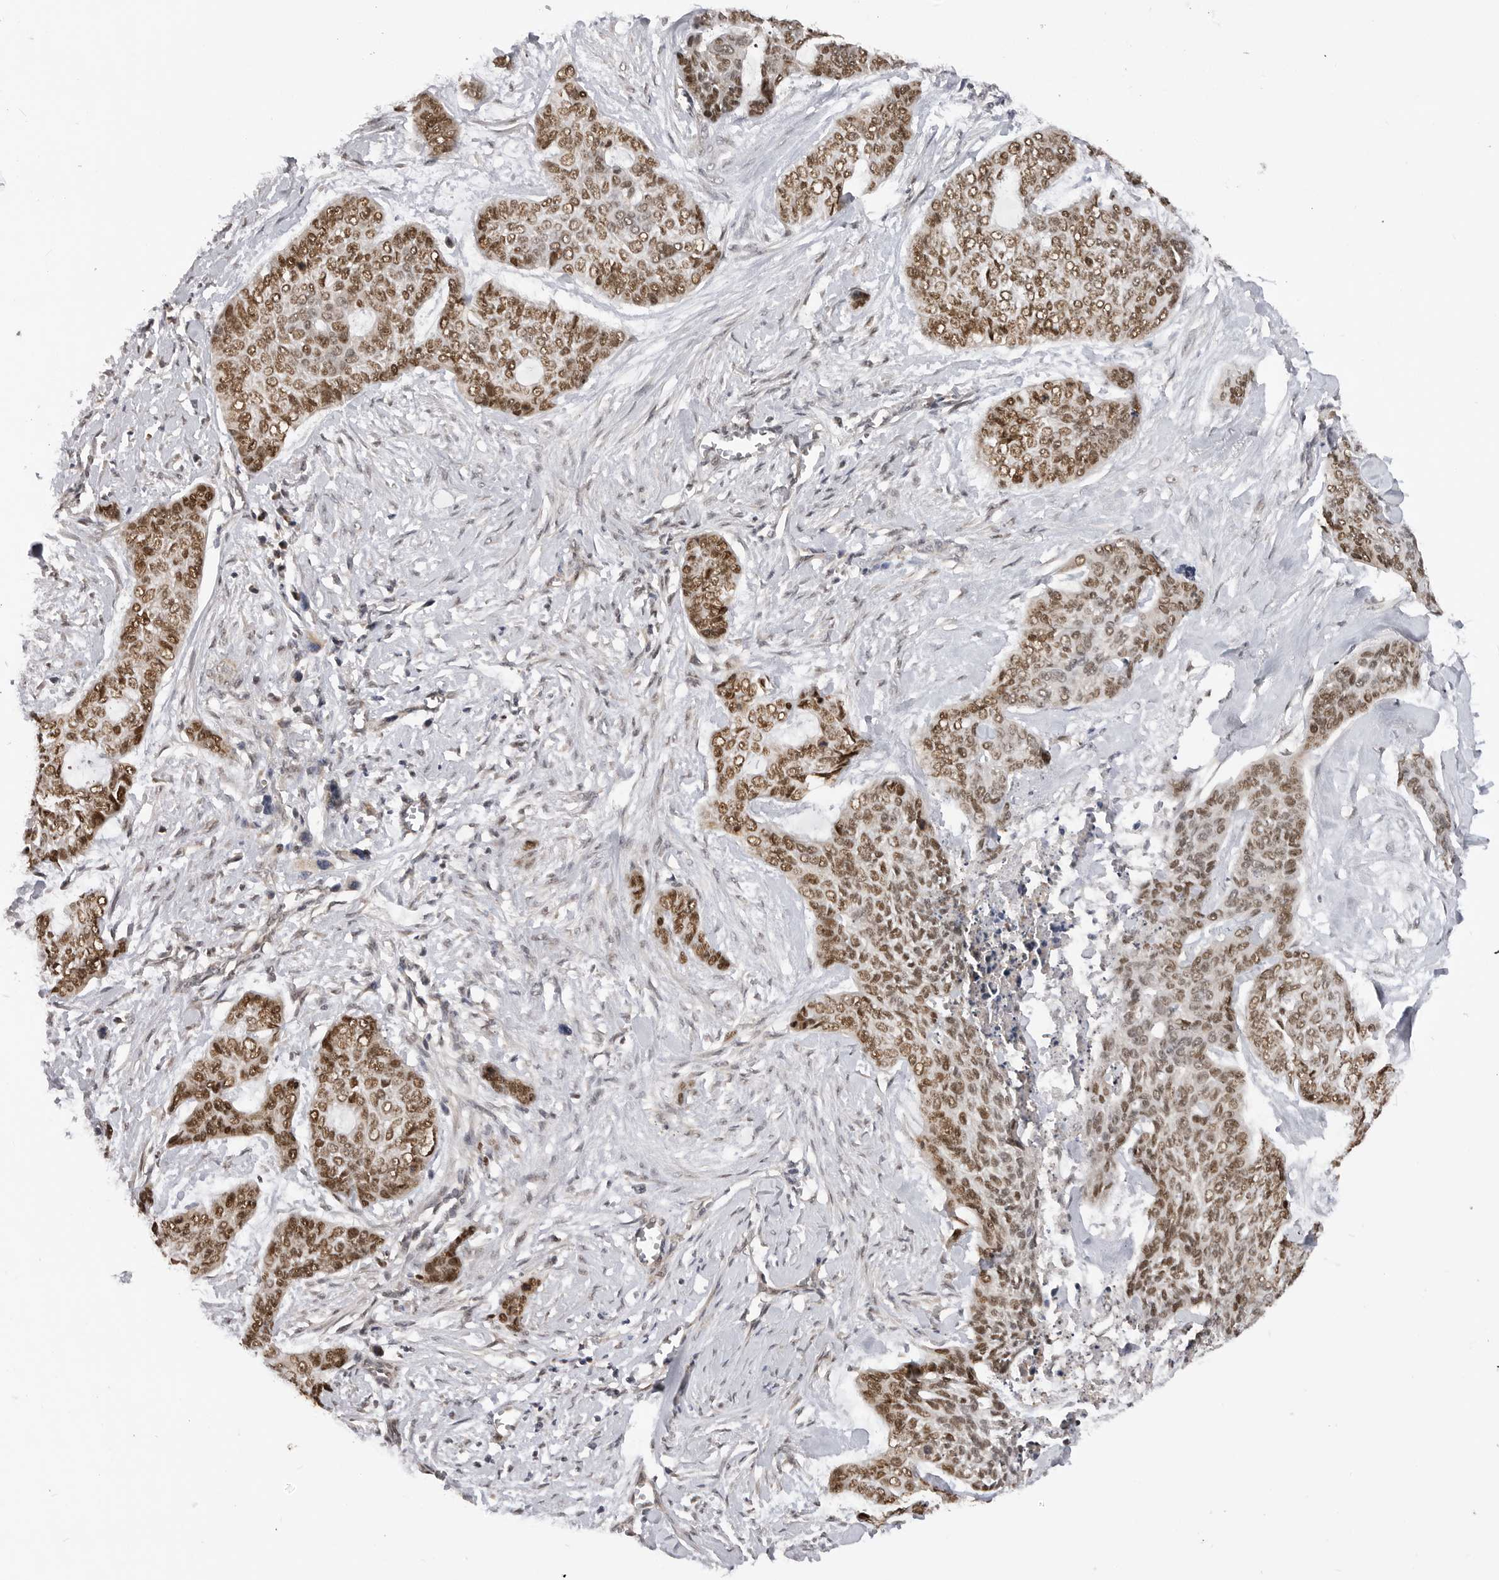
{"staining": {"intensity": "moderate", "quantity": ">75%", "location": "nuclear"}, "tissue": "skin cancer", "cell_type": "Tumor cells", "image_type": "cancer", "snomed": [{"axis": "morphology", "description": "Basal cell carcinoma"}, {"axis": "topography", "description": "Skin"}], "caption": "This histopathology image exhibits immunohistochemistry staining of human skin basal cell carcinoma, with medium moderate nuclear expression in about >75% of tumor cells.", "gene": "SMARCC1", "patient": {"sex": "female", "age": 64}}